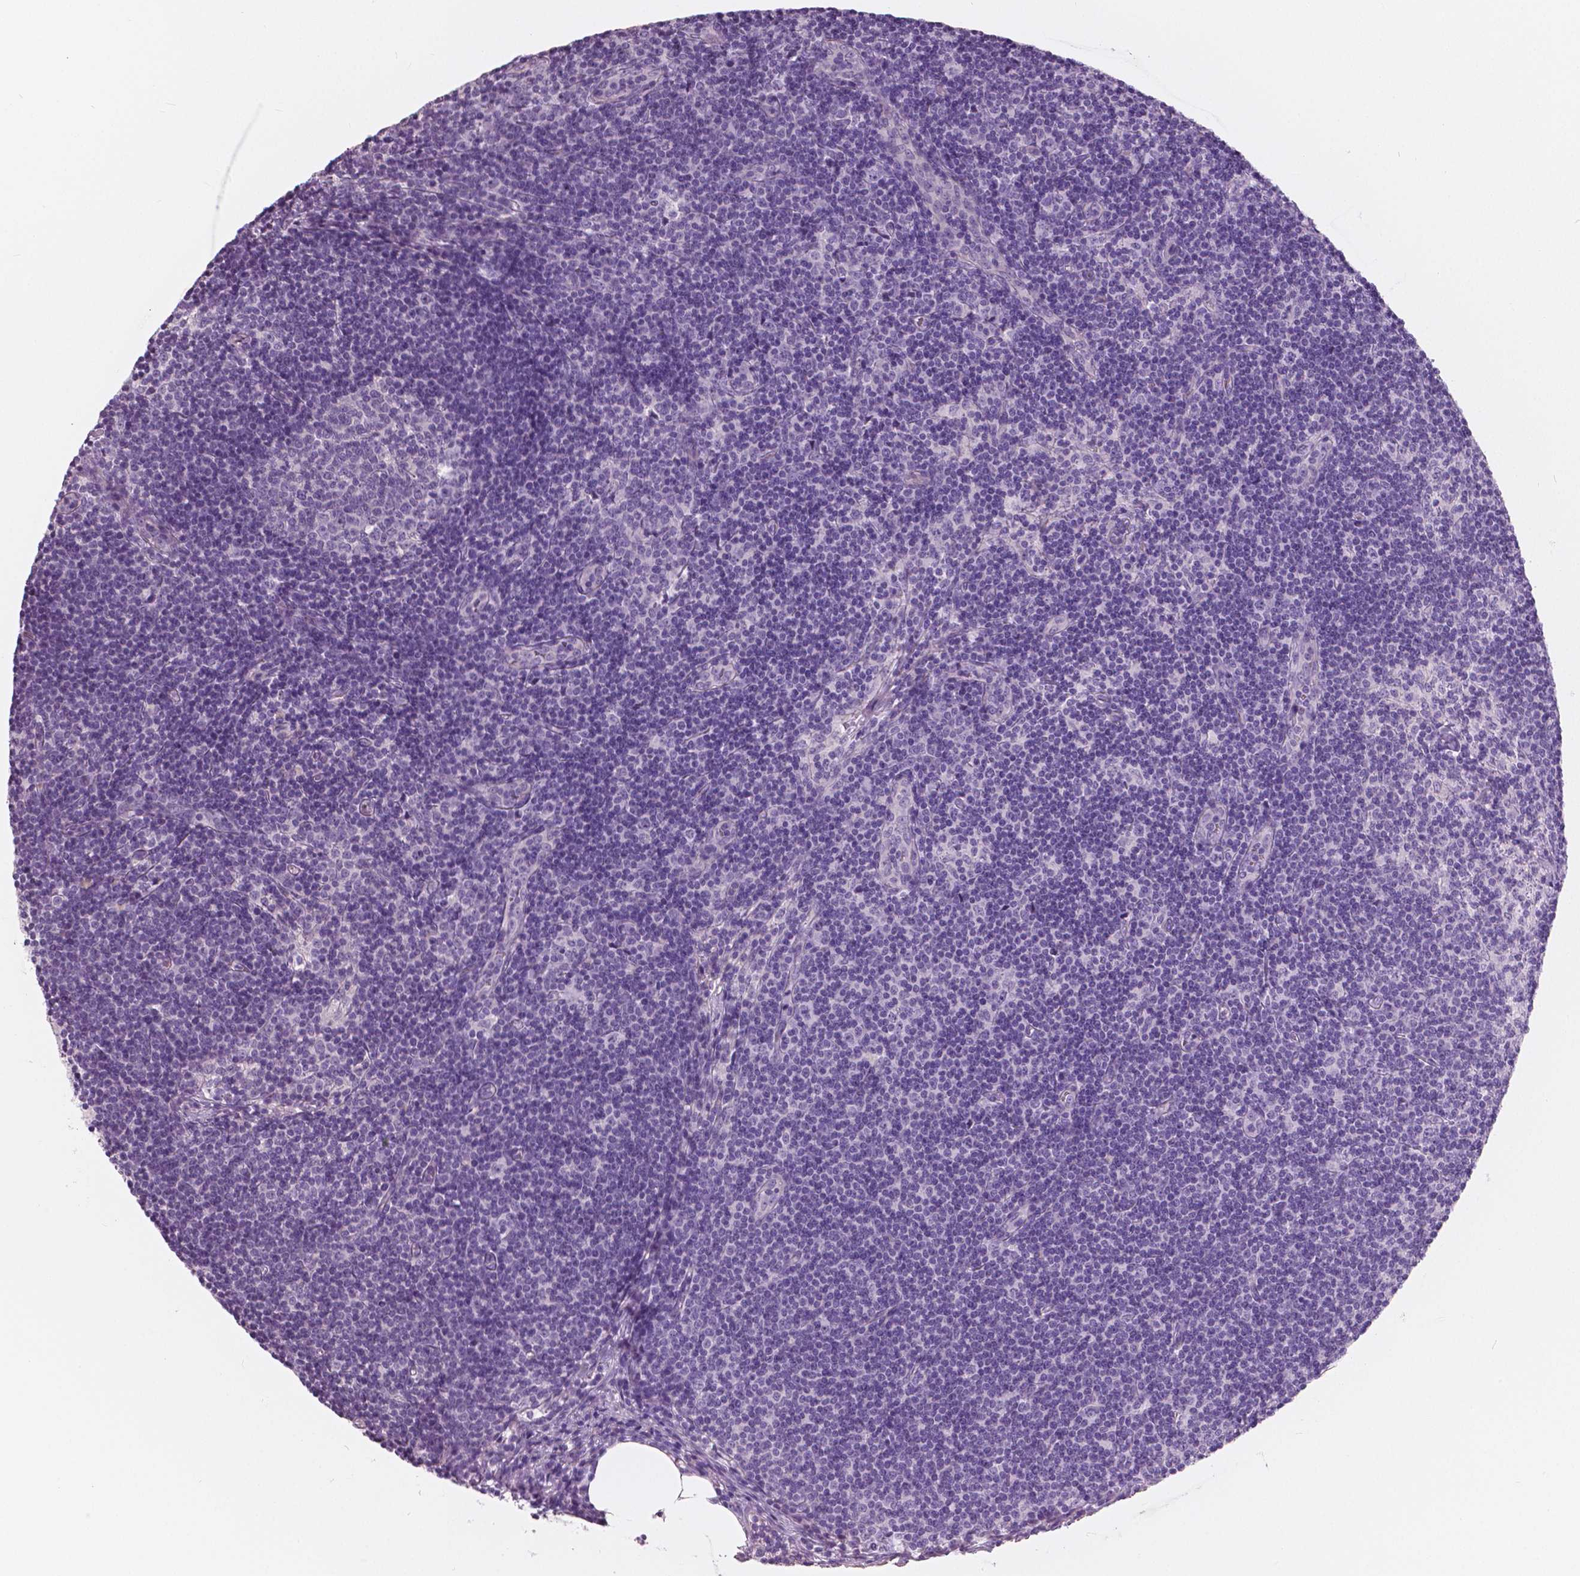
{"staining": {"intensity": "negative", "quantity": "none", "location": "none"}, "tissue": "lymph node", "cell_type": "Germinal center cells", "image_type": "normal", "snomed": [{"axis": "morphology", "description": "Normal tissue, NOS"}, {"axis": "topography", "description": "Lymph node"}], "caption": "The image demonstrates no staining of germinal center cells in benign lymph node.", "gene": "A4GNT", "patient": {"sex": "female", "age": 41}}